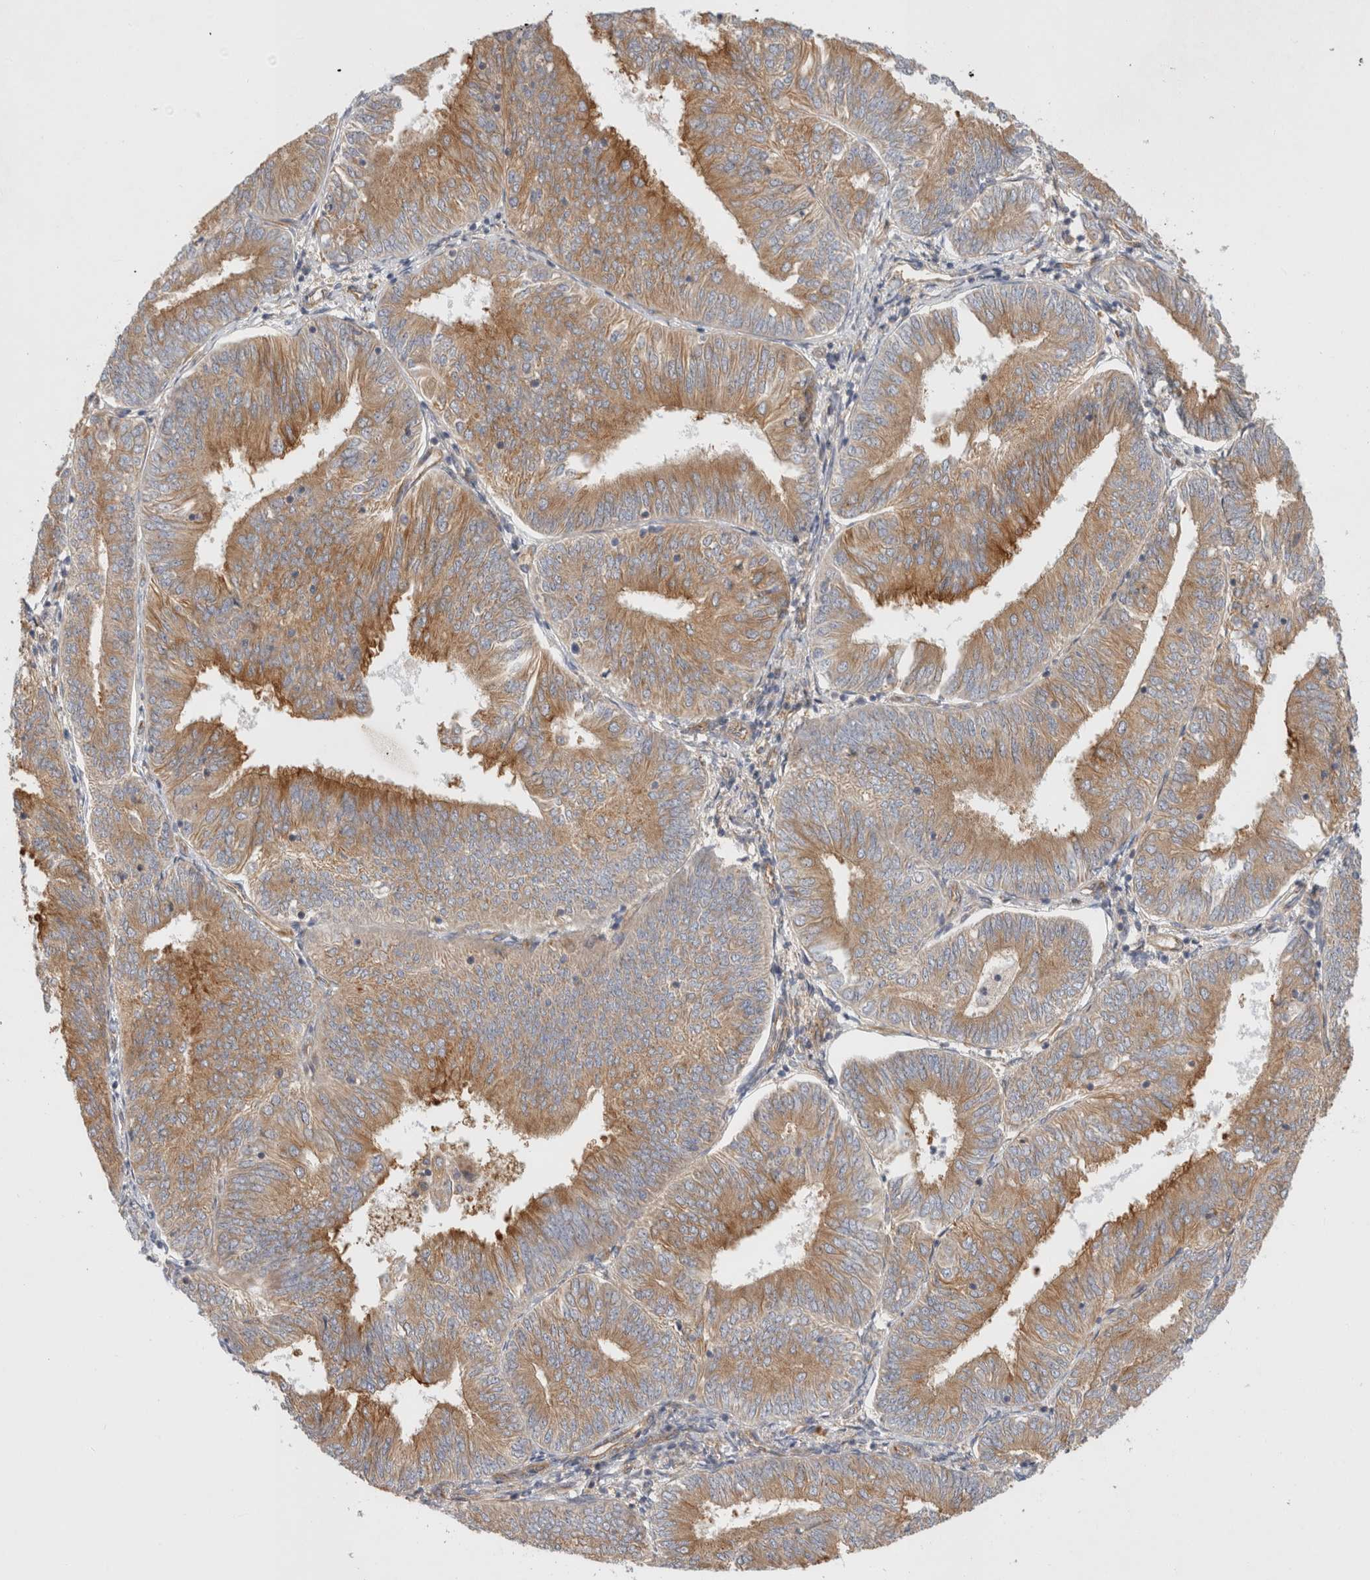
{"staining": {"intensity": "moderate", "quantity": ">75%", "location": "cytoplasmic/membranous"}, "tissue": "endometrial cancer", "cell_type": "Tumor cells", "image_type": "cancer", "snomed": [{"axis": "morphology", "description": "Adenocarcinoma, NOS"}, {"axis": "topography", "description": "Endometrium"}], "caption": "Immunohistochemical staining of human endometrial cancer demonstrates moderate cytoplasmic/membranous protein expression in about >75% of tumor cells.", "gene": "GPR150", "patient": {"sex": "female", "age": 58}}